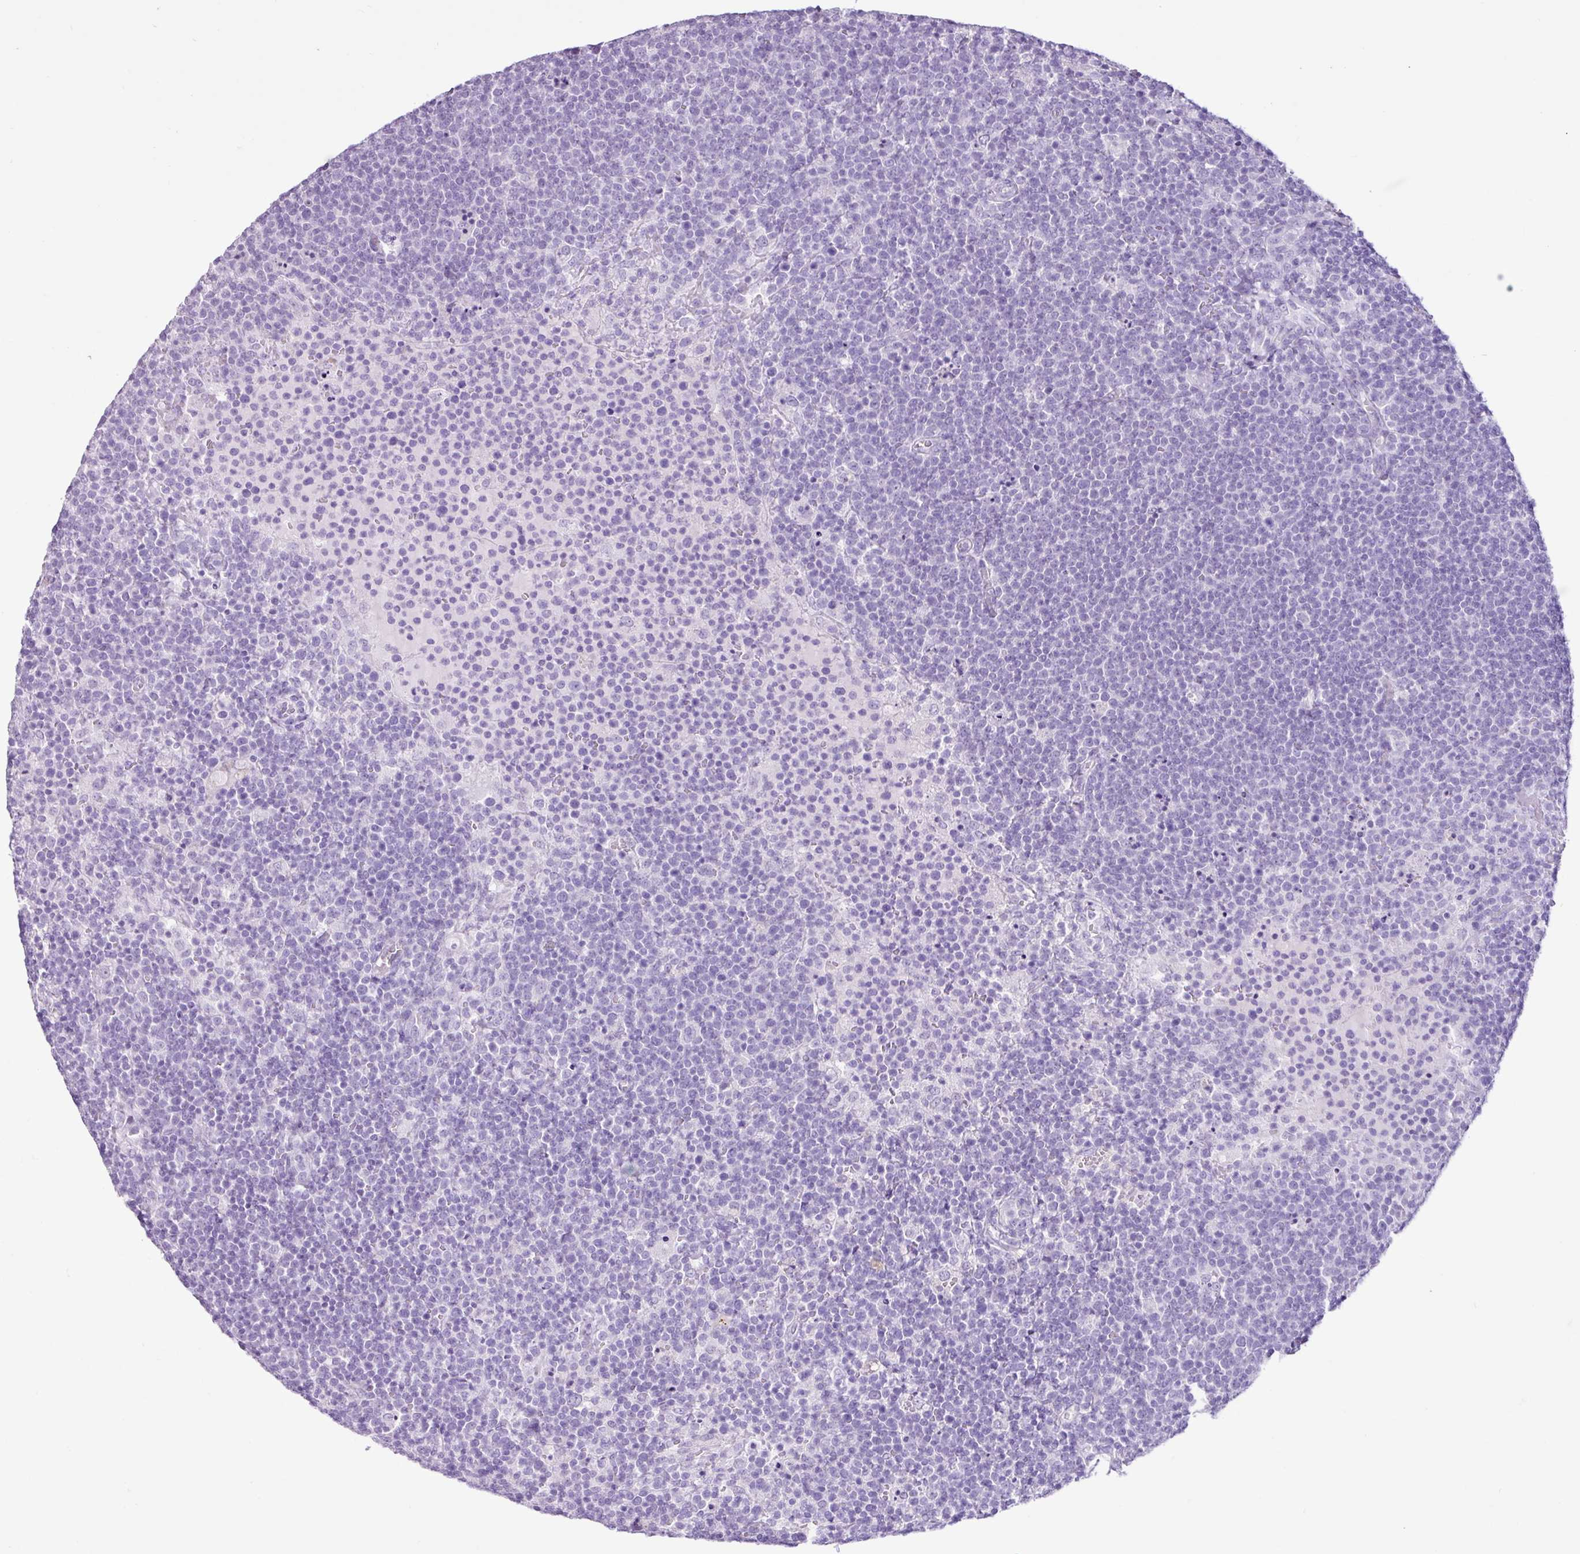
{"staining": {"intensity": "negative", "quantity": "none", "location": "none"}, "tissue": "lymphoma", "cell_type": "Tumor cells", "image_type": "cancer", "snomed": [{"axis": "morphology", "description": "Malignant lymphoma, non-Hodgkin's type, High grade"}, {"axis": "topography", "description": "Lymph node"}], "caption": "There is no significant staining in tumor cells of lymphoma.", "gene": "PGR", "patient": {"sex": "male", "age": 61}}